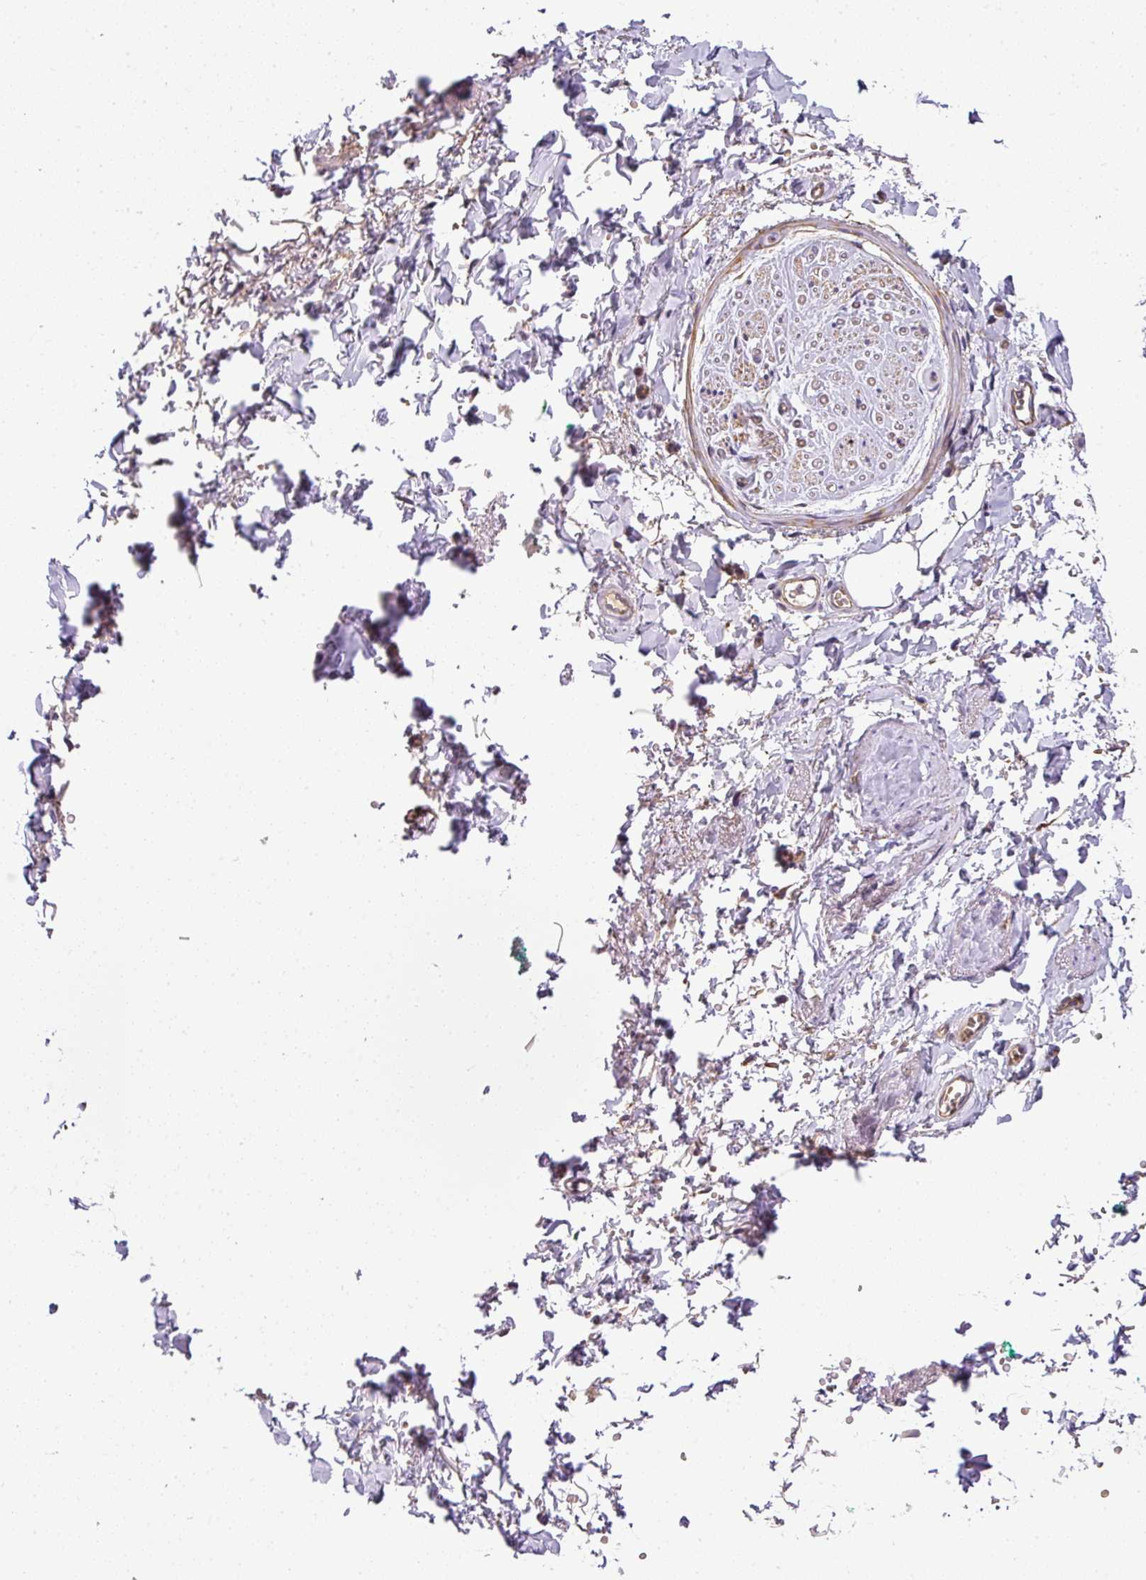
{"staining": {"intensity": "negative", "quantity": "none", "location": "none"}, "tissue": "adipose tissue", "cell_type": "Adipocytes", "image_type": "normal", "snomed": [{"axis": "morphology", "description": "Normal tissue, NOS"}, {"axis": "topography", "description": "Vulva"}, {"axis": "topography", "description": "Vagina"}, {"axis": "topography", "description": "Peripheral nerve tissue"}], "caption": "Immunohistochemical staining of unremarkable adipose tissue displays no significant staining in adipocytes.", "gene": "OR11H4", "patient": {"sex": "female", "age": 66}}